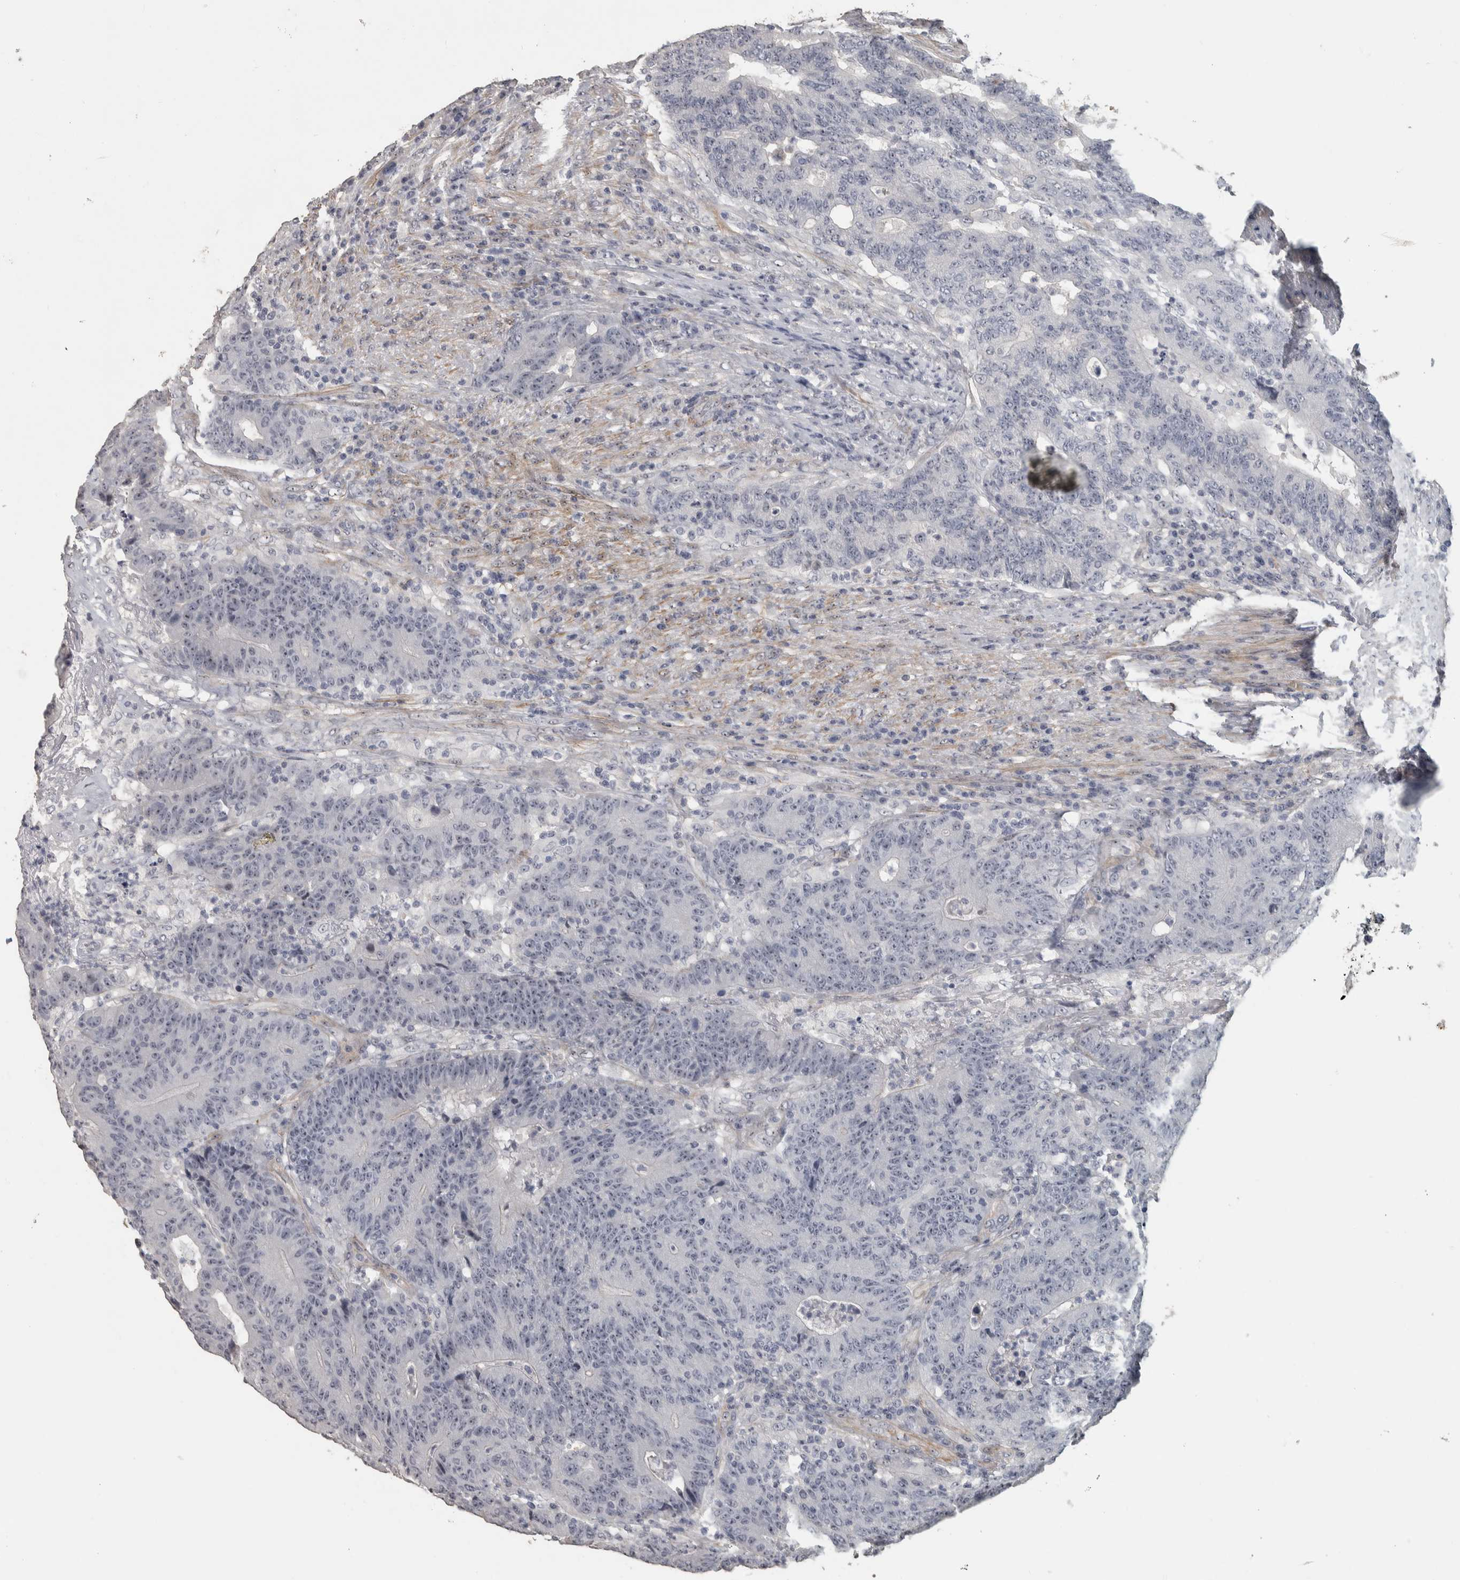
{"staining": {"intensity": "weak", "quantity": "<25%", "location": "nuclear"}, "tissue": "colorectal cancer", "cell_type": "Tumor cells", "image_type": "cancer", "snomed": [{"axis": "morphology", "description": "Normal tissue, NOS"}, {"axis": "morphology", "description": "Adenocarcinoma, NOS"}, {"axis": "topography", "description": "Colon"}], "caption": "Colorectal cancer was stained to show a protein in brown. There is no significant positivity in tumor cells.", "gene": "DCAF10", "patient": {"sex": "female", "age": 75}}